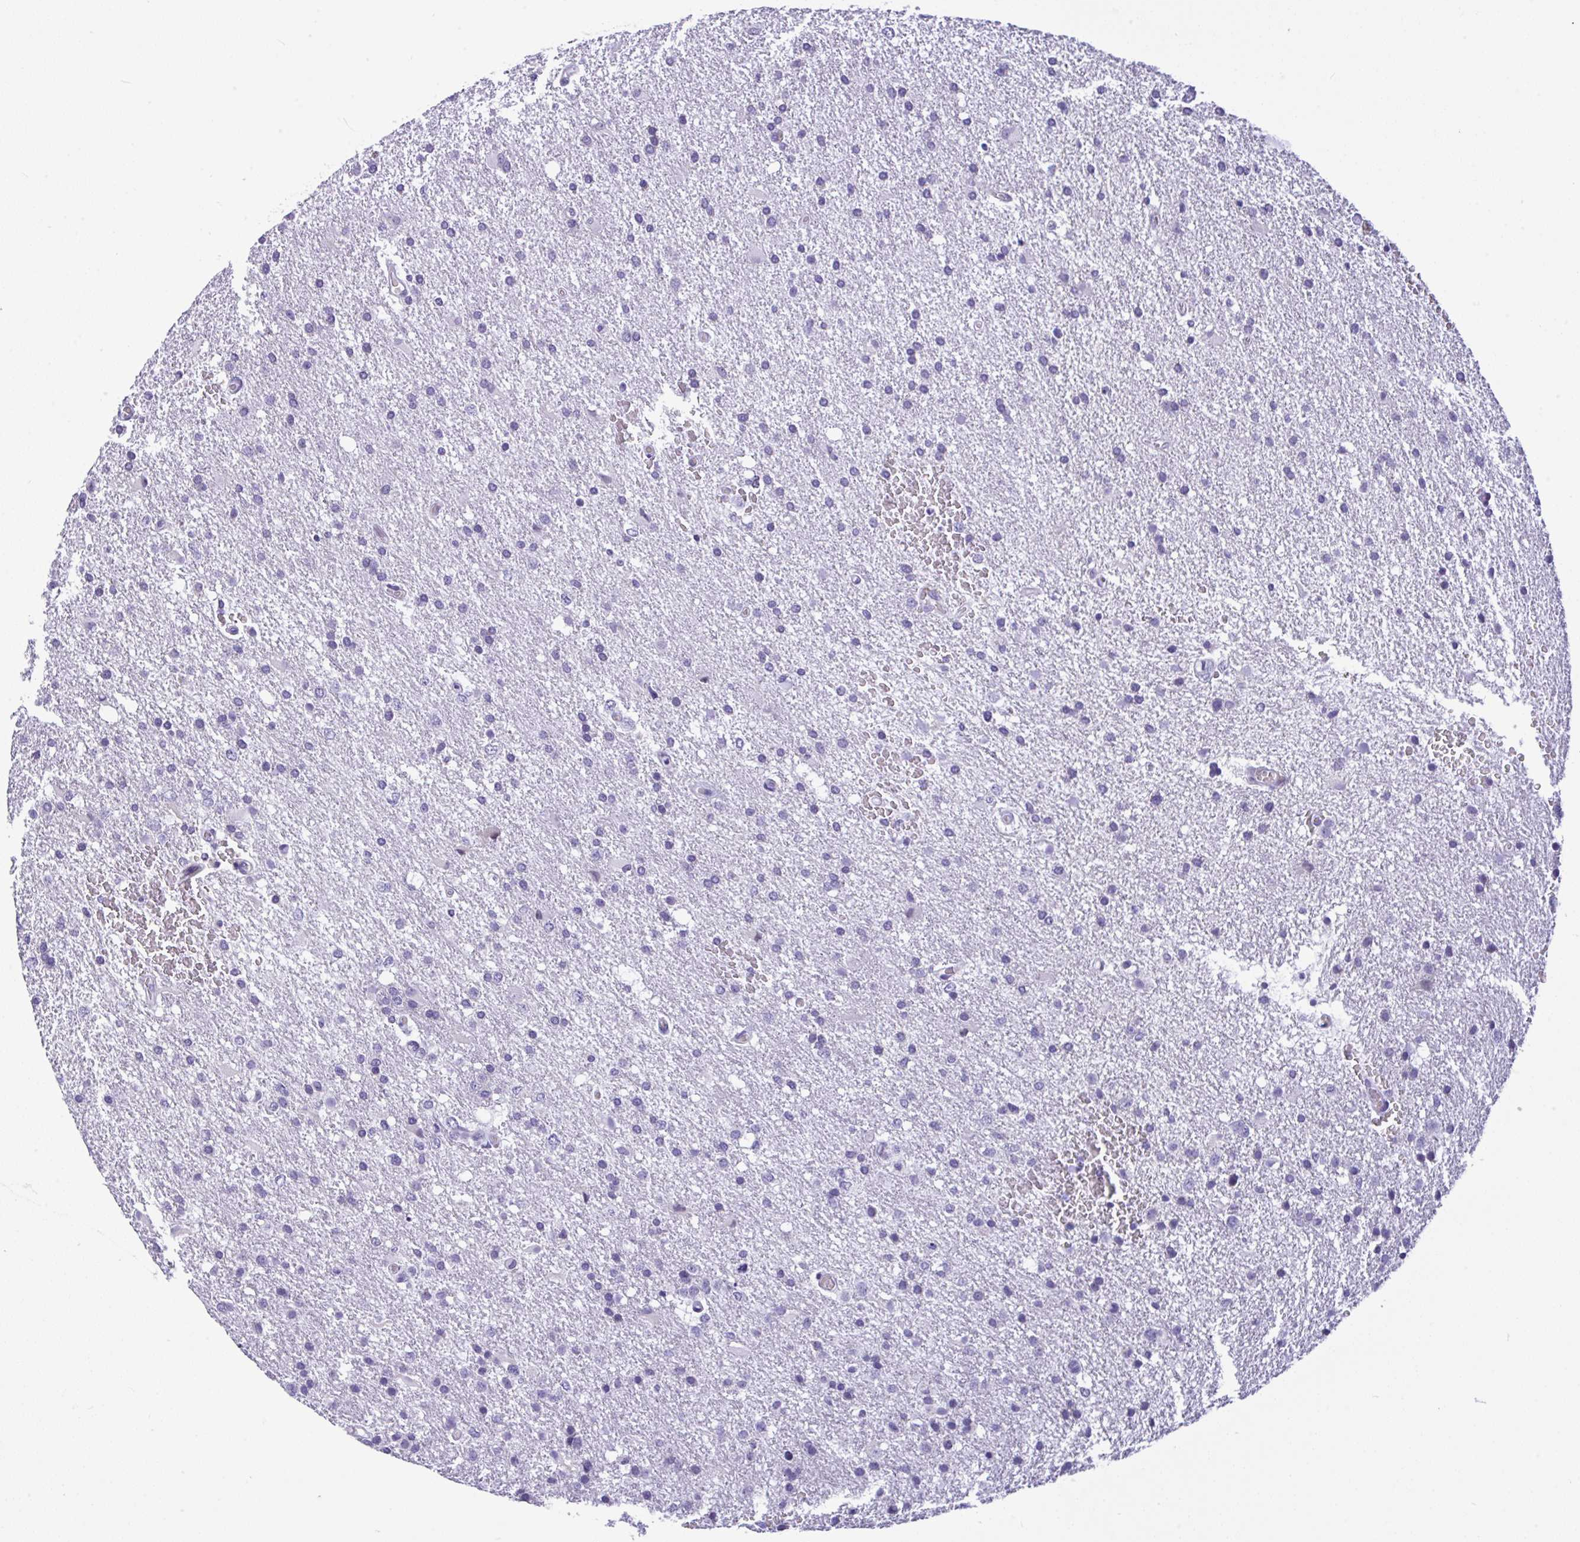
{"staining": {"intensity": "negative", "quantity": "none", "location": "none"}, "tissue": "glioma", "cell_type": "Tumor cells", "image_type": "cancer", "snomed": [{"axis": "morphology", "description": "Glioma, malignant, High grade"}, {"axis": "topography", "description": "Brain"}], "caption": "Histopathology image shows no protein staining in tumor cells of malignant glioma (high-grade) tissue.", "gene": "YBX2", "patient": {"sex": "male", "age": 68}}